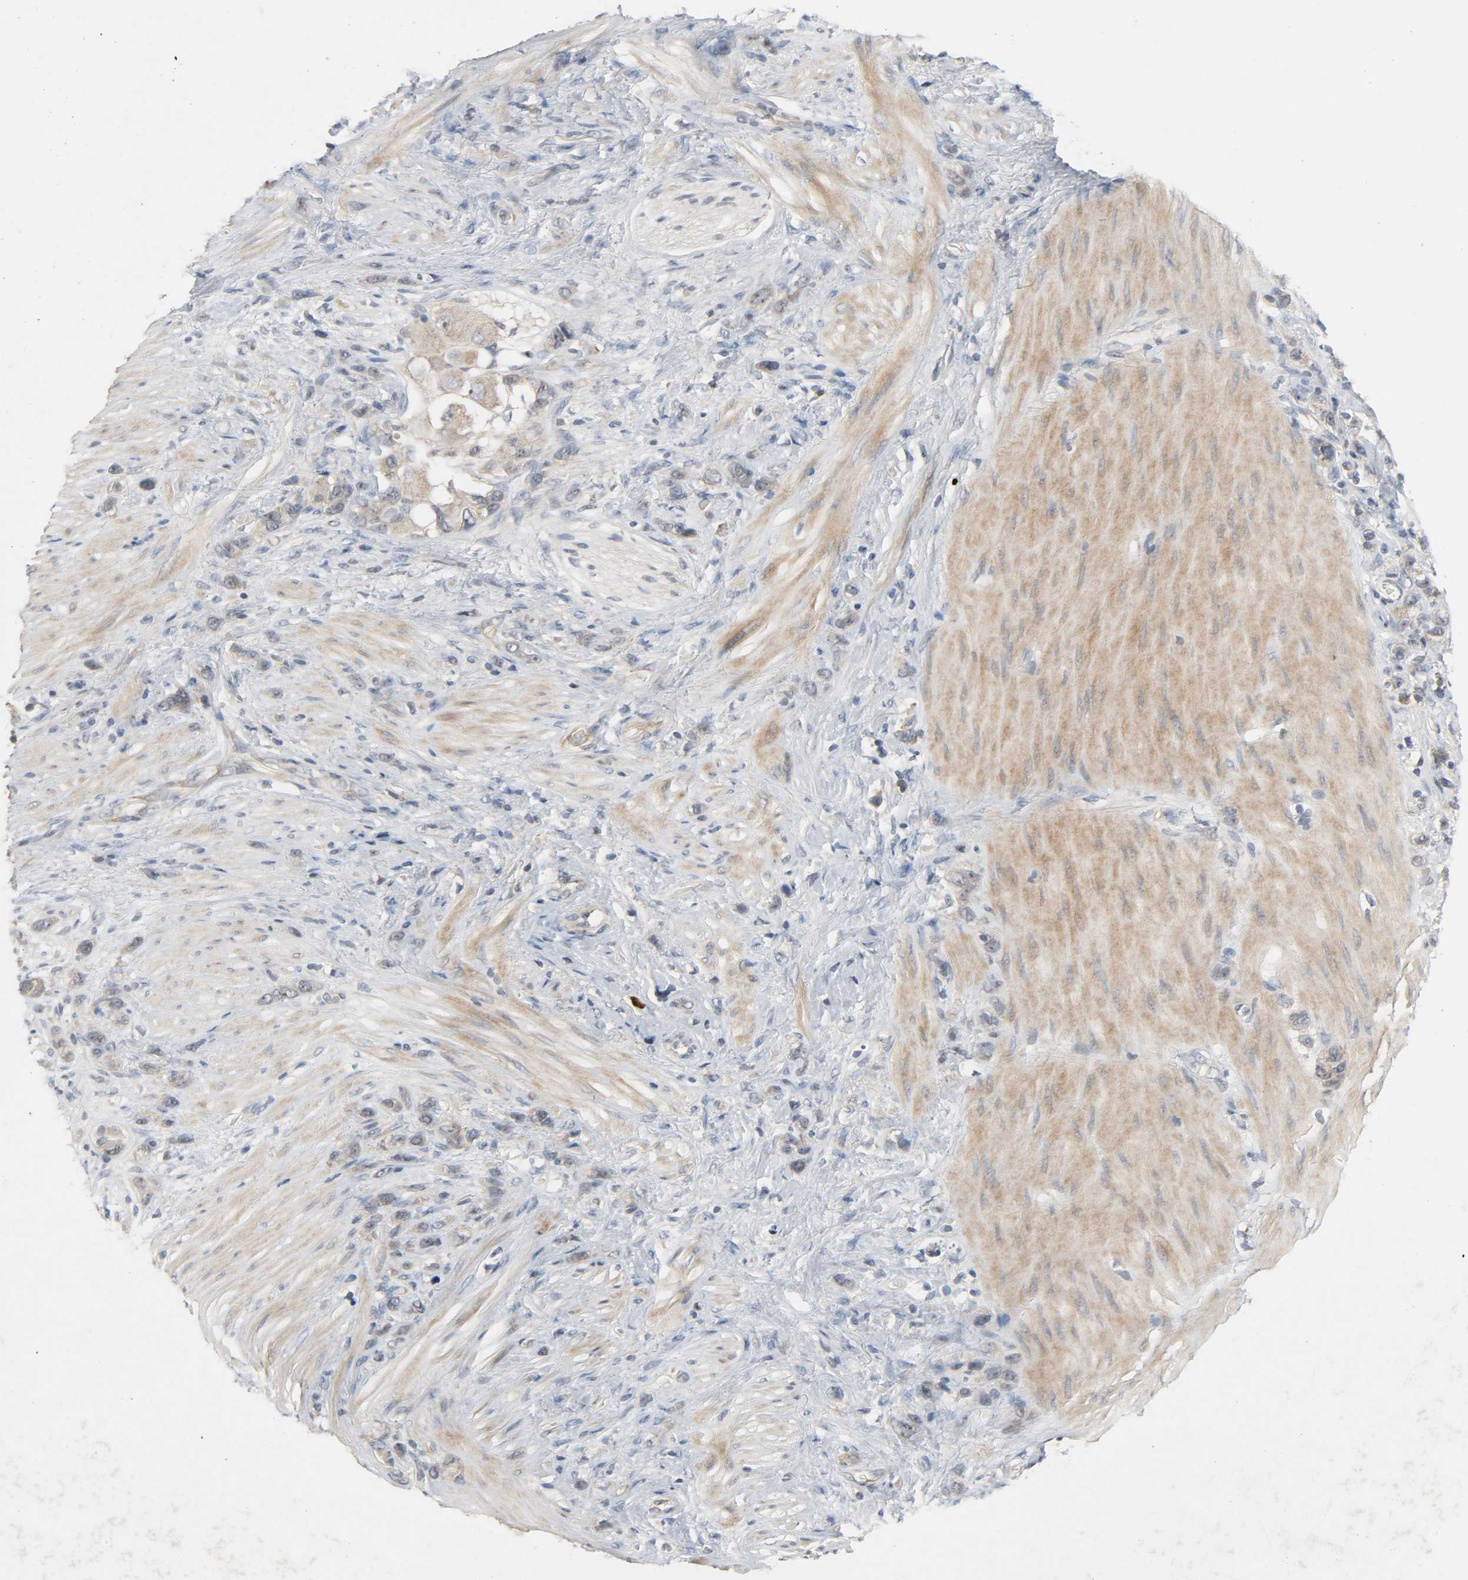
{"staining": {"intensity": "weak", "quantity": "25%-75%", "location": "cytoplasmic/membranous"}, "tissue": "stomach cancer", "cell_type": "Tumor cells", "image_type": "cancer", "snomed": [{"axis": "morphology", "description": "Normal tissue, NOS"}, {"axis": "morphology", "description": "Adenocarcinoma, NOS"}, {"axis": "morphology", "description": "Adenocarcinoma, High grade"}, {"axis": "topography", "description": "Stomach, upper"}, {"axis": "topography", "description": "Stomach"}], "caption": "A histopathology image showing weak cytoplasmic/membranous staining in approximately 25%-75% of tumor cells in stomach high-grade adenocarcinoma, as visualized by brown immunohistochemical staining.", "gene": "CD4", "patient": {"sex": "female", "age": 65}}